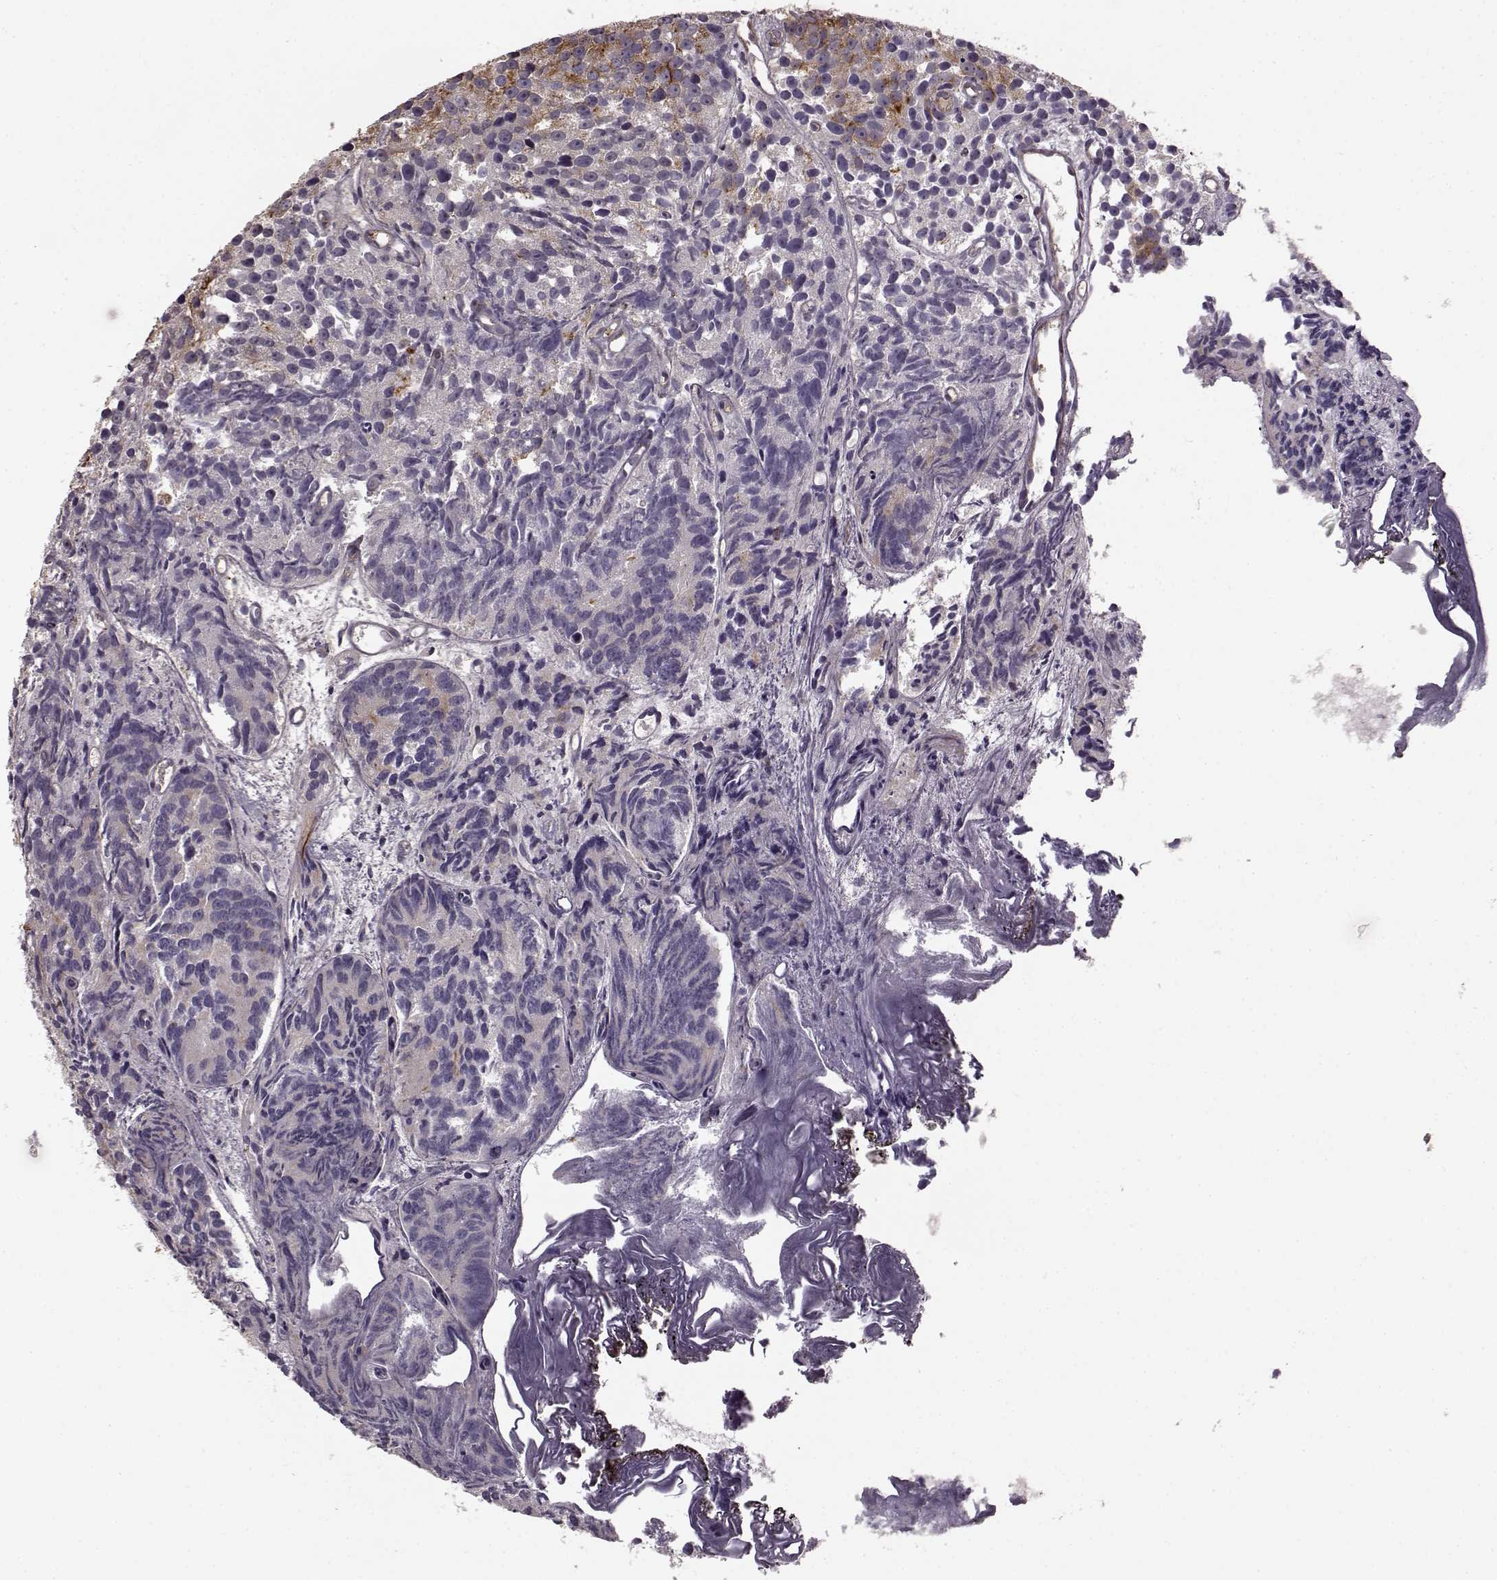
{"staining": {"intensity": "moderate", "quantity": "<25%", "location": "cytoplasmic/membranous"}, "tissue": "prostate cancer", "cell_type": "Tumor cells", "image_type": "cancer", "snomed": [{"axis": "morphology", "description": "Adenocarcinoma, High grade"}, {"axis": "topography", "description": "Prostate"}], "caption": "High-magnification brightfield microscopy of high-grade adenocarcinoma (prostate) stained with DAB (3,3'-diaminobenzidine) (brown) and counterstained with hematoxylin (blue). tumor cells exhibit moderate cytoplasmic/membranous expression is present in about<25% of cells.", "gene": "MTR", "patient": {"sex": "male", "age": 77}}